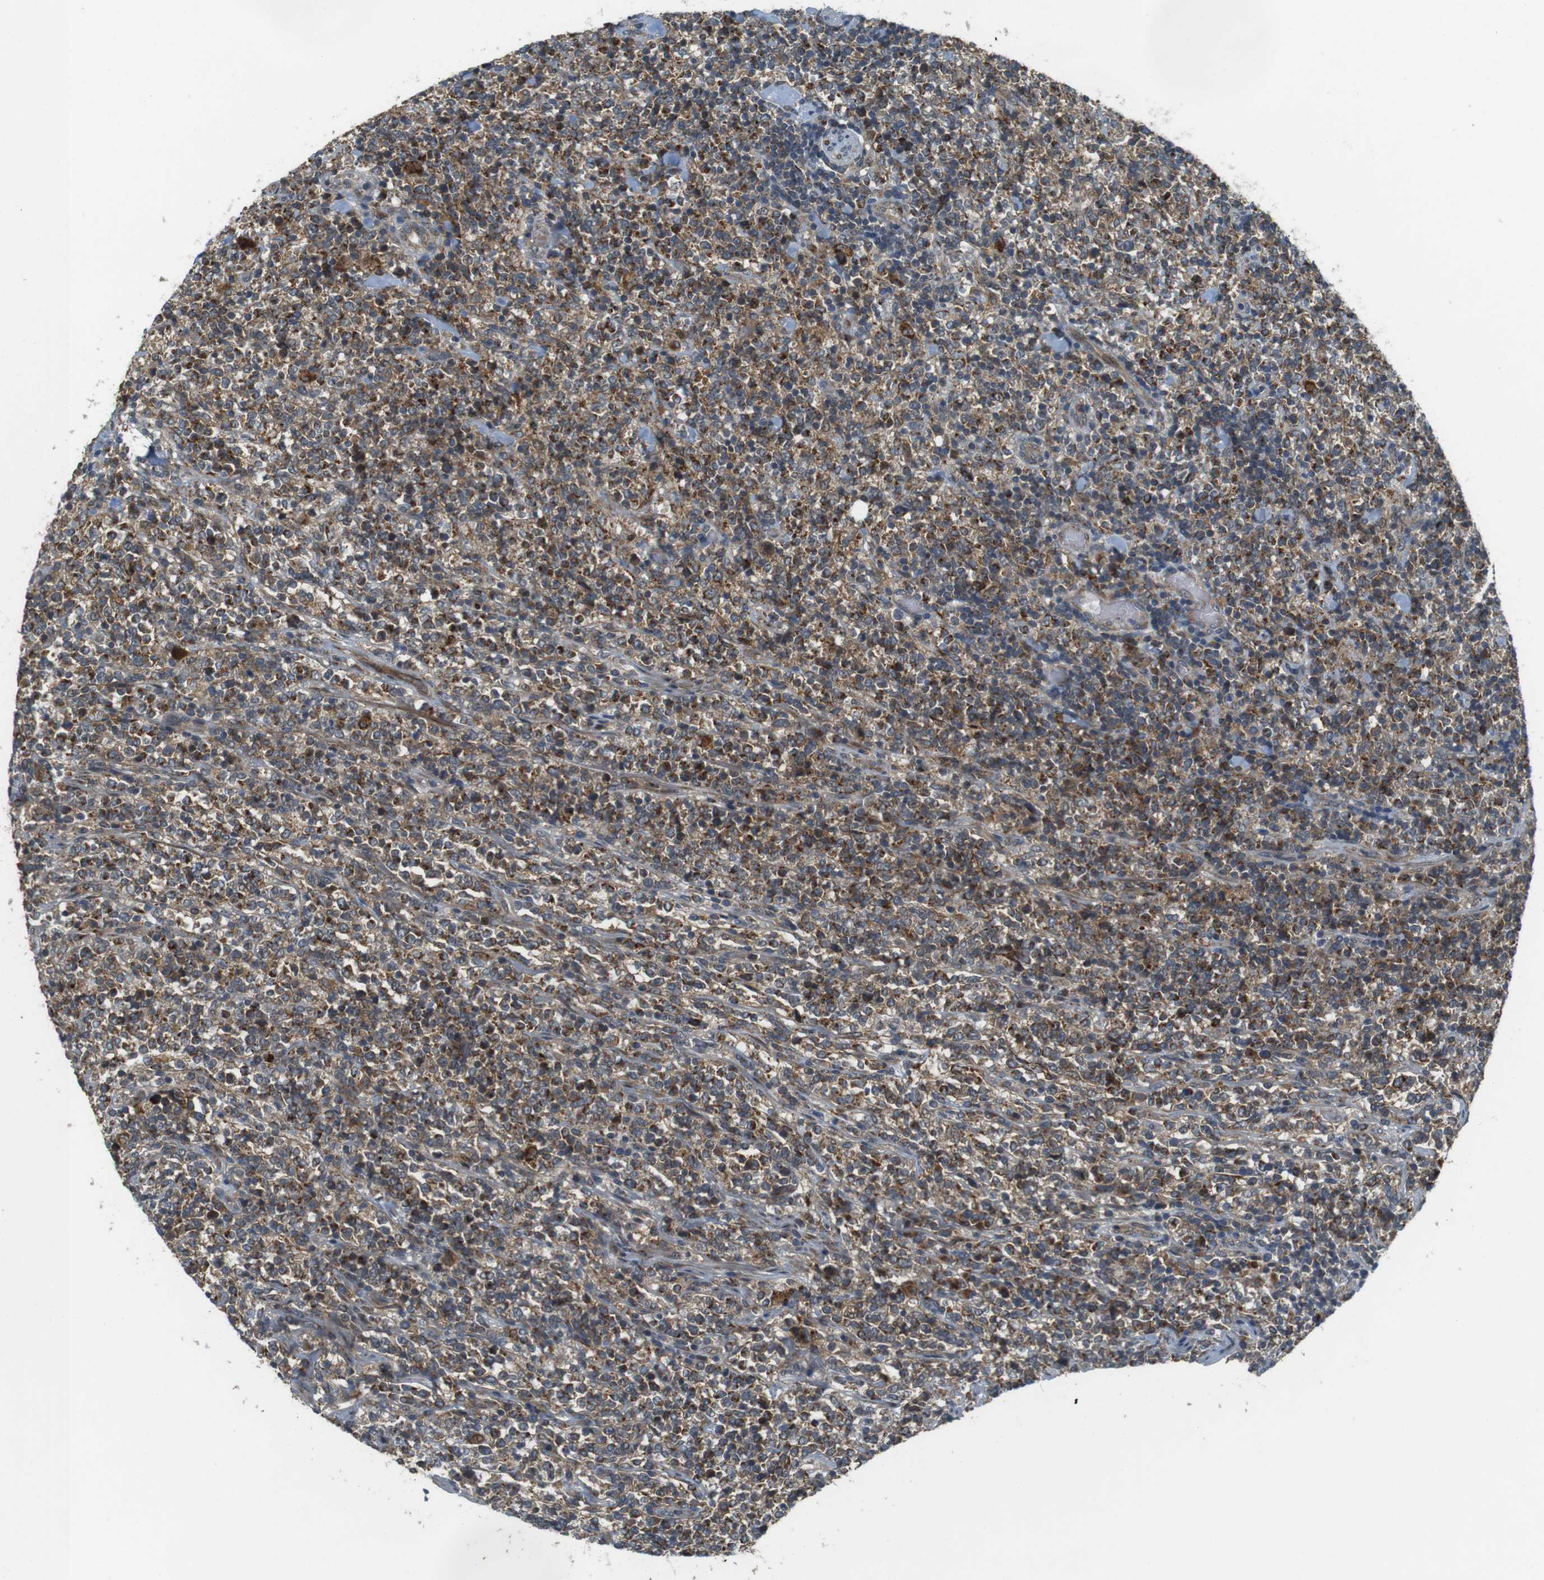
{"staining": {"intensity": "moderate", "quantity": "25%-75%", "location": "cytoplasmic/membranous"}, "tissue": "lymphoma", "cell_type": "Tumor cells", "image_type": "cancer", "snomed": [{"axis": "morphology", "description": "Malignant lymphoma, non-Hodgkin's type, High grade"}, {"axis": "topography", "description": "Soft tissue"}], "caption": "The immunohistochemical stain highlights moderate cytoplasmic/membranous staining in tumor cells of lymphoma tissue.", "gene": "IFFO2", "patient": {"sex": "male", "age": 18}}